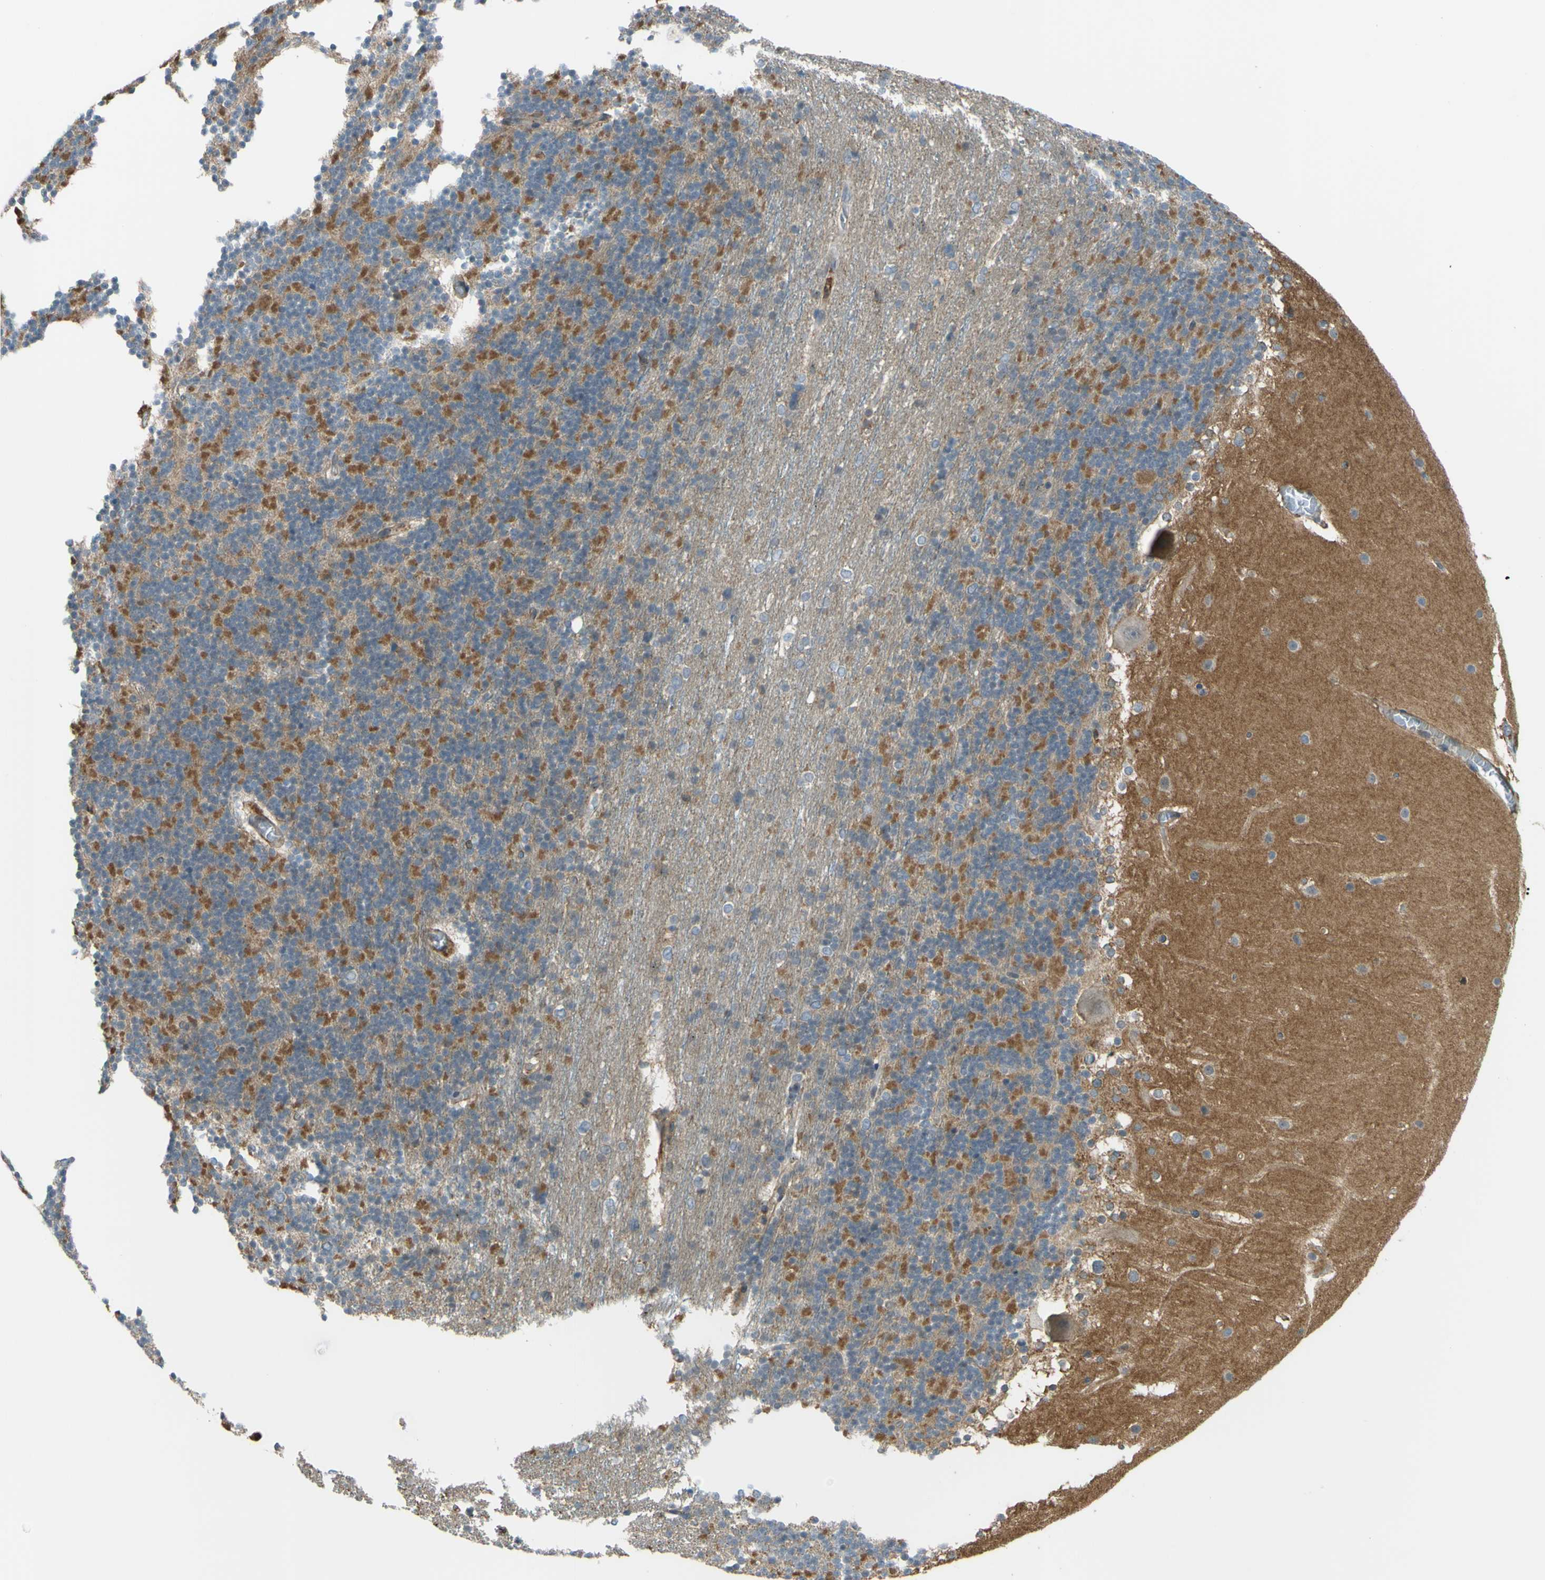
{"staining": {"intensity": "moderate", "quantity": "25%-75%", "location": "cytoplasmic/membranous"}, "tissue": "cerebellum", "cell_type": "Cells in granular layer", "image_type": "normal", "snomed": [{"axis": "morphology", "description": "Normal tissue, NOS"}, {"axis": "topography", "description": "Cerebellum"}], "caption": "Immunohistochemistry (IHC) staining of benign cerebellum, which displays medium levels of moderate cytoplasmic/membranous expression in about 25%-75% of cells in granular layer indicating moderate cytoplasmic/membranous protein staining. The staining was performed using DAB (brown) for protein detection and nuclei were counterstained in hematoxylin (blue).", "gene": "ADD3", "patient": {"sex": "female", "age": 19}}